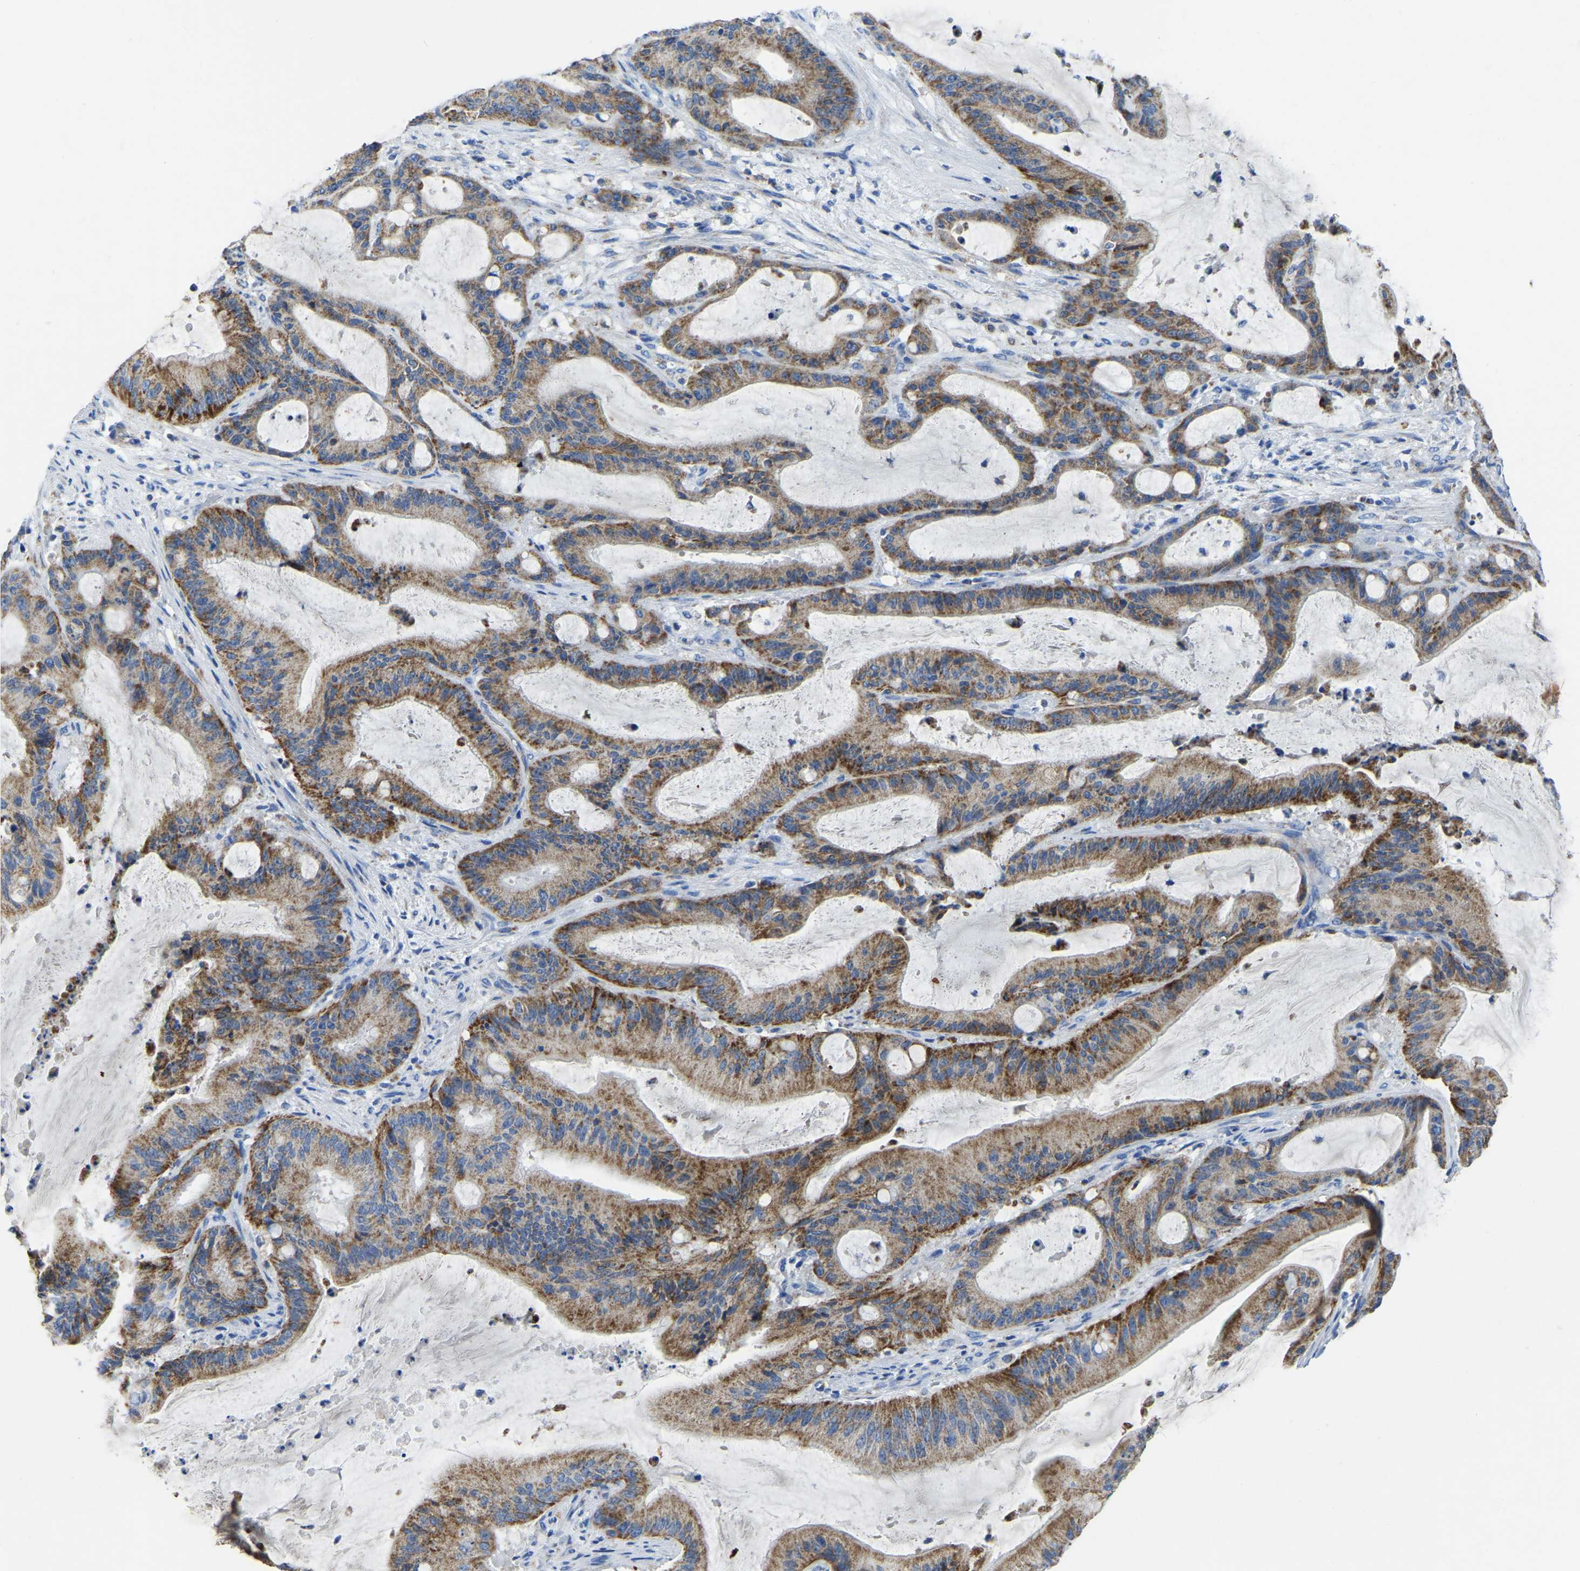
{"staining": {"intensity": "moderate", "quantity": ">75%", "location": "cytoplasmic/membranous"}, "tissue": "liver cancer", "cell_type": "Tumor cells", "image_type": "cancer", "snomed": [{"axis": "morphology", "description": "Normal tissue, NOS"}, {"axis": "morphology", "description": "Cholangiocarcinoma"}, {"axis": "topography", "description": "Liver"}, {"axis": "topography", "description": "Peripheral nerve tissue"}], "caption": "Immunohistochemical staining of human liver cancer (cholangiocarcinoma) shows moderate cytoplasmic/membranous protein staining in about >75% of tumor cells.", "gene": "ETFA", "patient": {"sex": "female", "age": 73}}